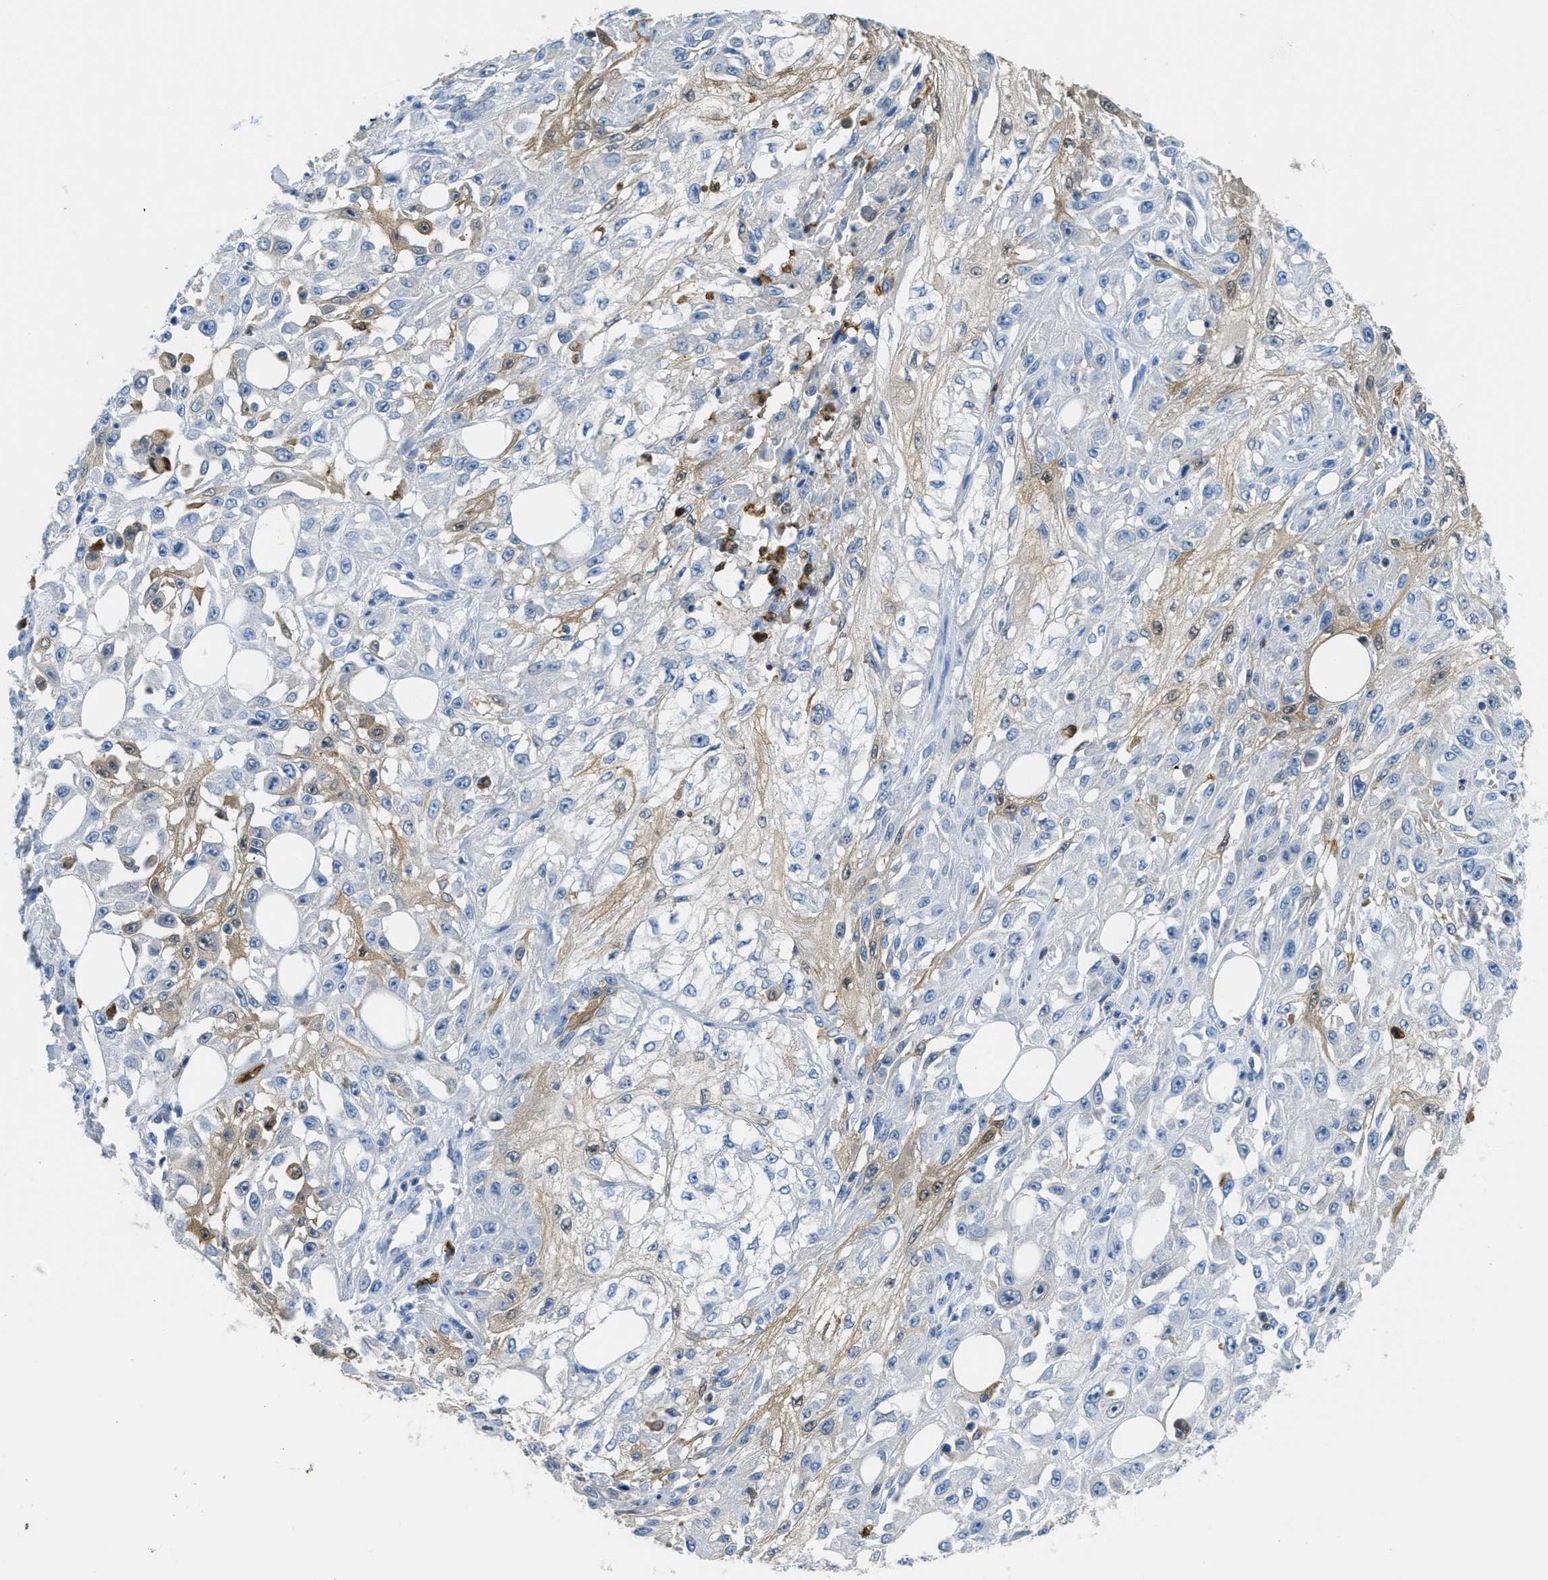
{"staining": {"intensity": "moderate", "quantity": "<25%", "location": "cytoplasmic/membranous,nuclear"}, "tissue": "skin cancer", "cell_type": "Tumor cells", "image_type": "cancer", "snomed": [{"axis": "morphology", "description": "Squamous cell carcinoma, NOS"}, {"axis": "morphology", "description": "Squamous cell carcinoma, metastatic, NOS"}, {"axis": "topography", "description": "Skin"}, {"axis": "topography", "description": "Lymph node"}], "caption": "A micrograph of human skin squamous cell carcinoma stained for a protein shows moderate cytoplasmic/membranous and nuclear brown staining in tumor cells.", "gene": "SERPINB1", "patient": {"sex": "male", "age": 75}}